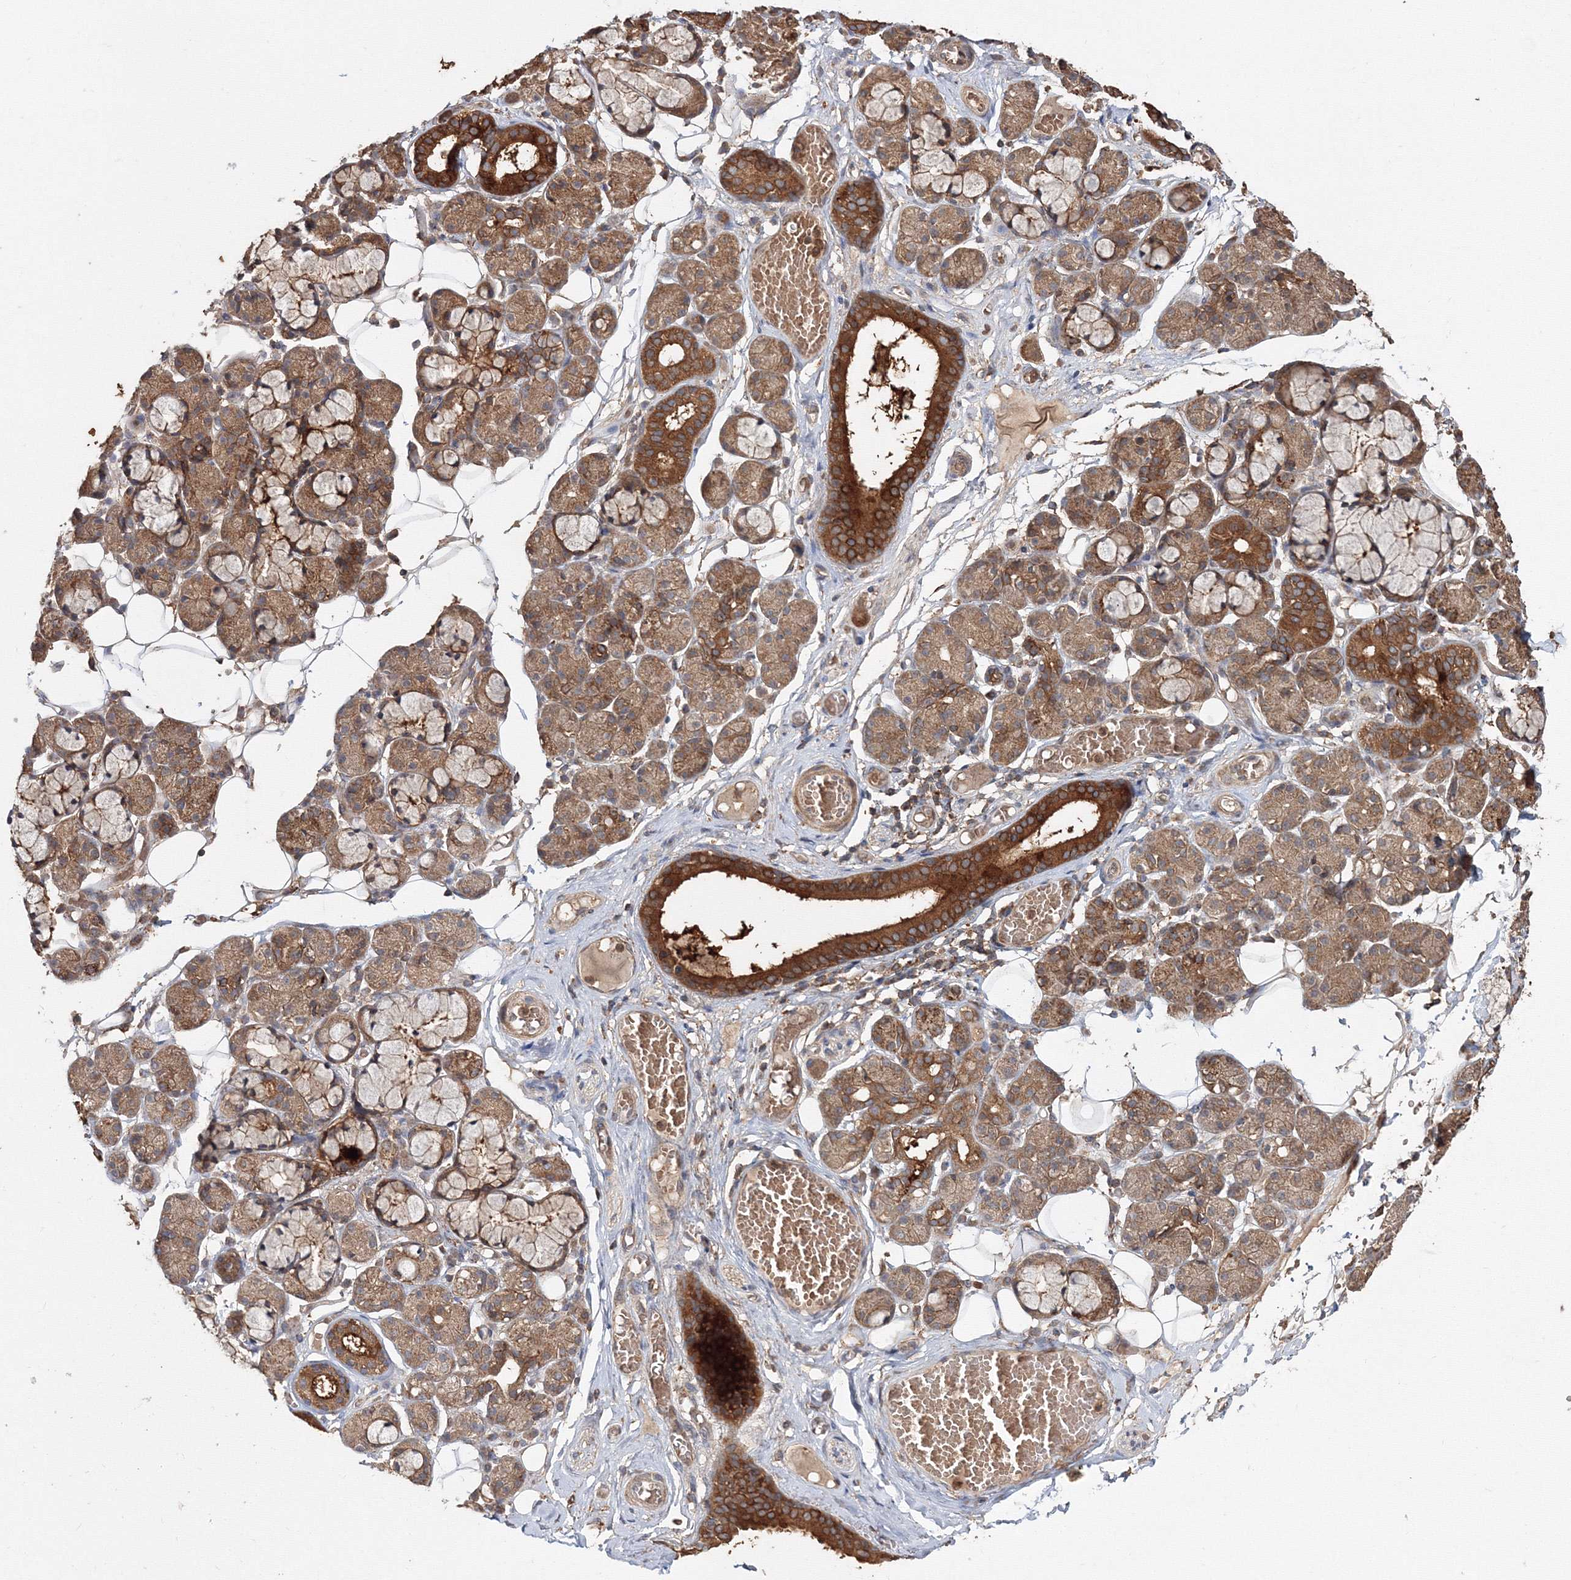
{"staining": {"intensity": "strong", "quantity": "25%-75%", "location": "cytoplasmic/membranous"}, "tissue": "salivary gland", "cell_type": "Glandular cells", "image_type": "normal", "snomed": [{"axis": "morphology", "description": "Normal tissue, NOS"}, {"axis": "topography", "description": "Salivary gland"}], "caption": "Strong cytoplasmic/membranous staining is seen in about 25%-75% of glandular cells in benign salivary gland.", "gene": "DDO", "patient": {"sex": "male", "age": 63}}